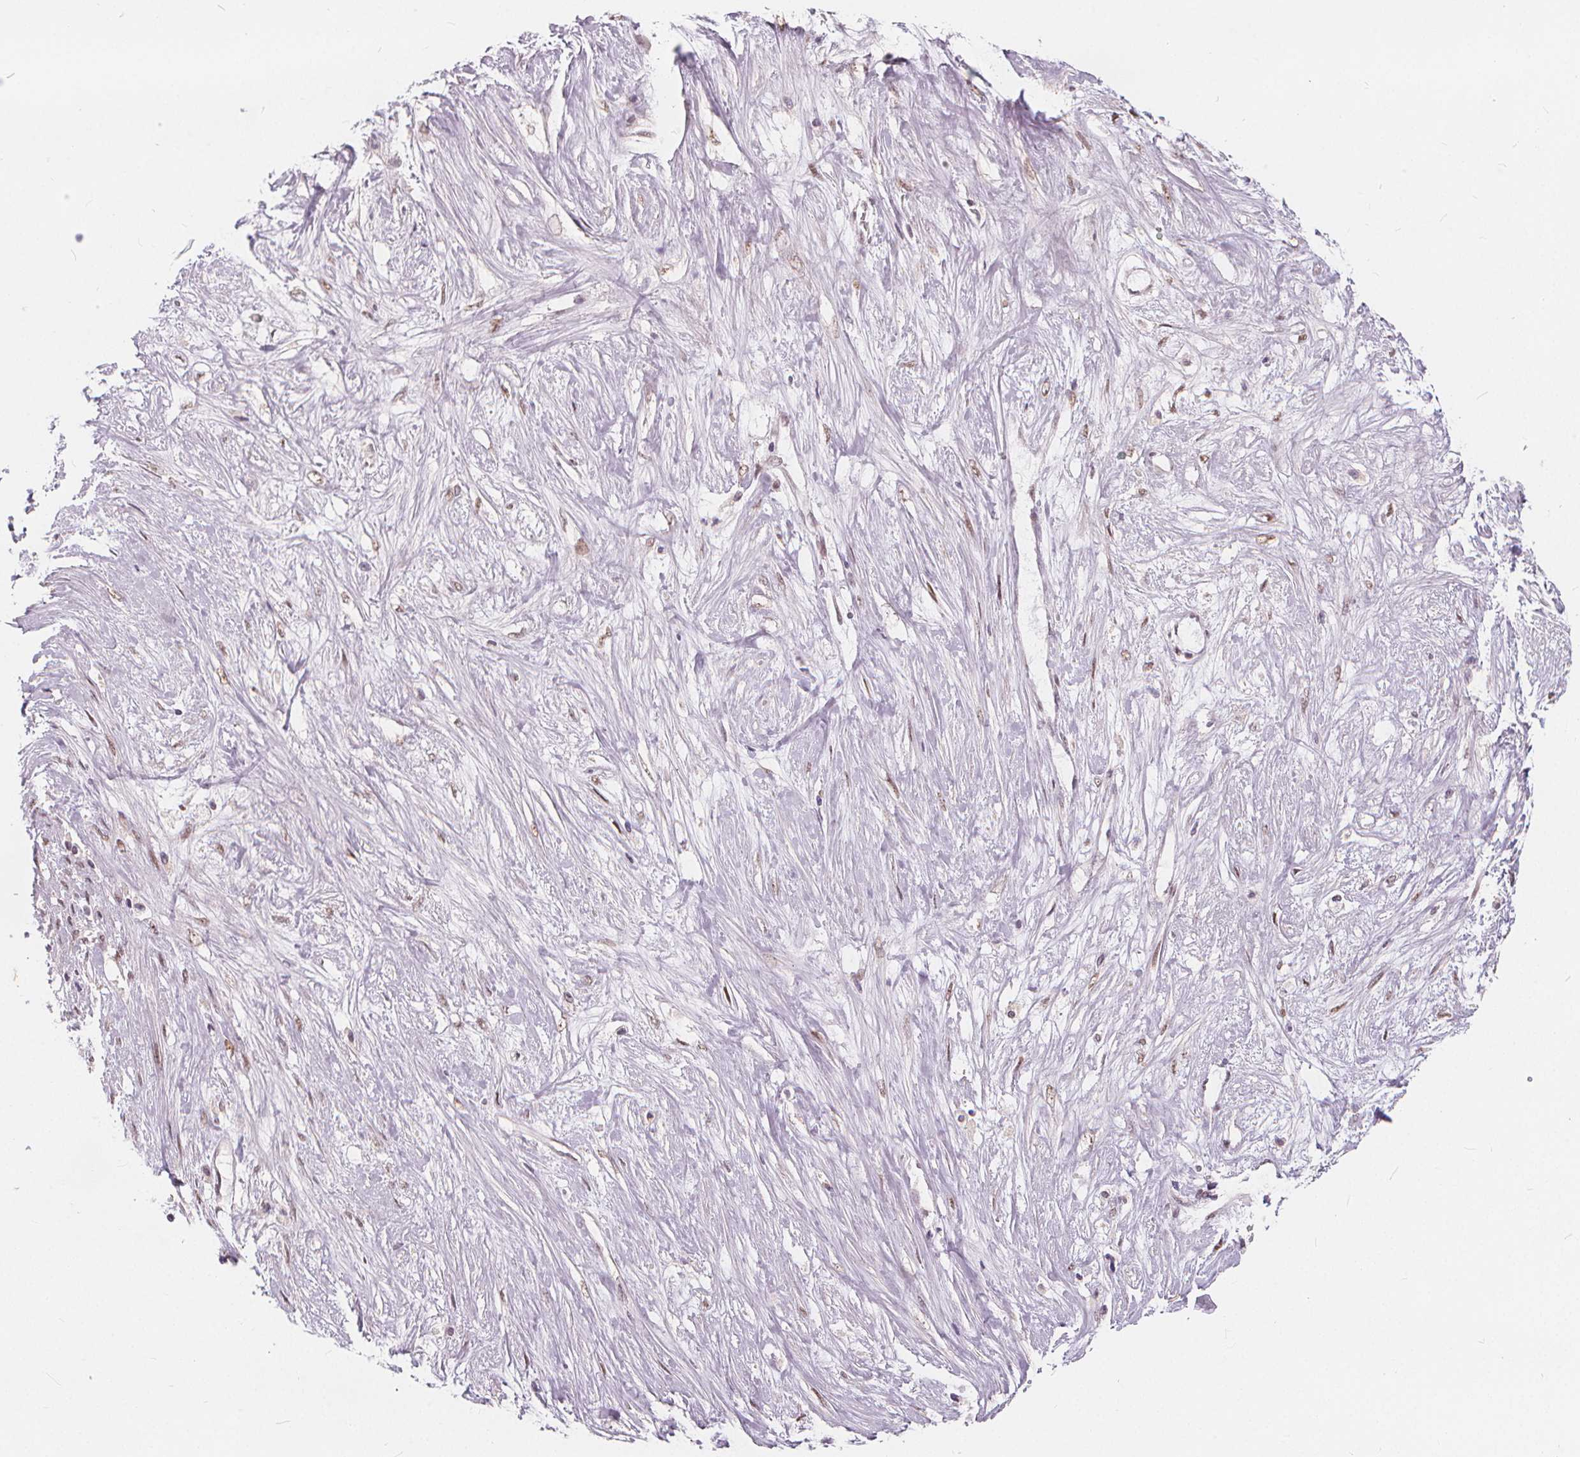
{"staining": {"intensity": "negative", "quantity": "none", "location": "none"}, "tissue": "liver cancer", "cell_type": "Tumor cells", "image_type": "cancer", "snomed": [{"axis": "morphology", "description": "Normal tissue, NOS"}, {"axis": "morphology", "description": "Cholangiocarcinoma"}, {"axis": "topography", "description": "Liver"}, {"axis": "topography", "description": "Peripheral nerve tissue"}], "caption": "Immunohistochemistry histopathology image of liver cholangiocarcinoma stained for a protein (brown), which displays no staining in tumor cells.", "gene": "DRC3", "patient": {"sex": "female", "age": 73}}